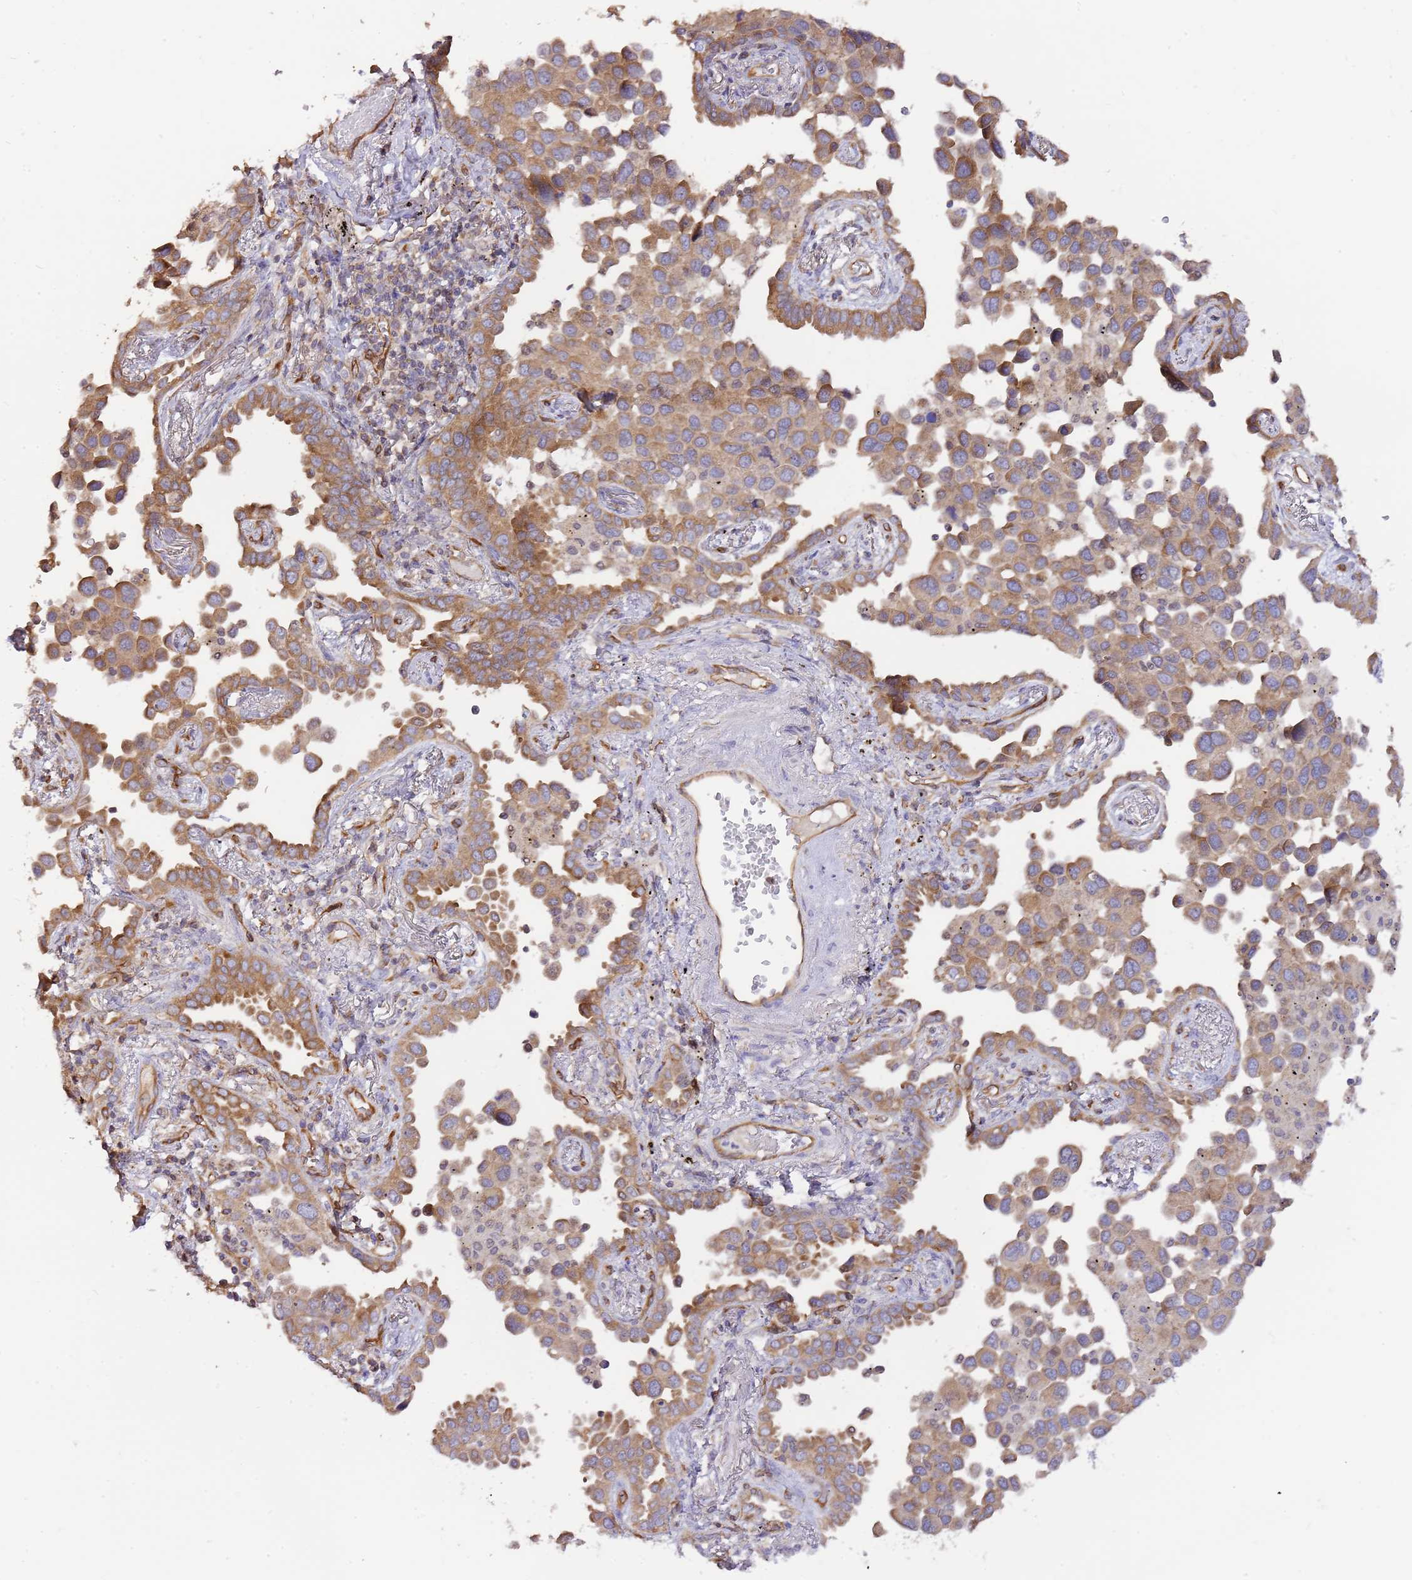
{"staining": {"intensity": "moderate", "quantity": ">75%", "location": "cytoplasmic/membranous"}, "tissue": "lung cancer", "cell_type": "Tumor cells", "image_type": "cancer", "snomed": [{"axis": "morphology", "description": "Adenocarcinoma, NOS"}, {"axis": "topography", "description": "Lung"}], "caption": "Lung cancer (adenocarcinoma) stained for a protein (brown) shows moderate cytoplasmic/membranous positive staining in about >75% of tumor cells.", "gene": "DOCK9", "patient": {"sex": "male", "age": 67}}